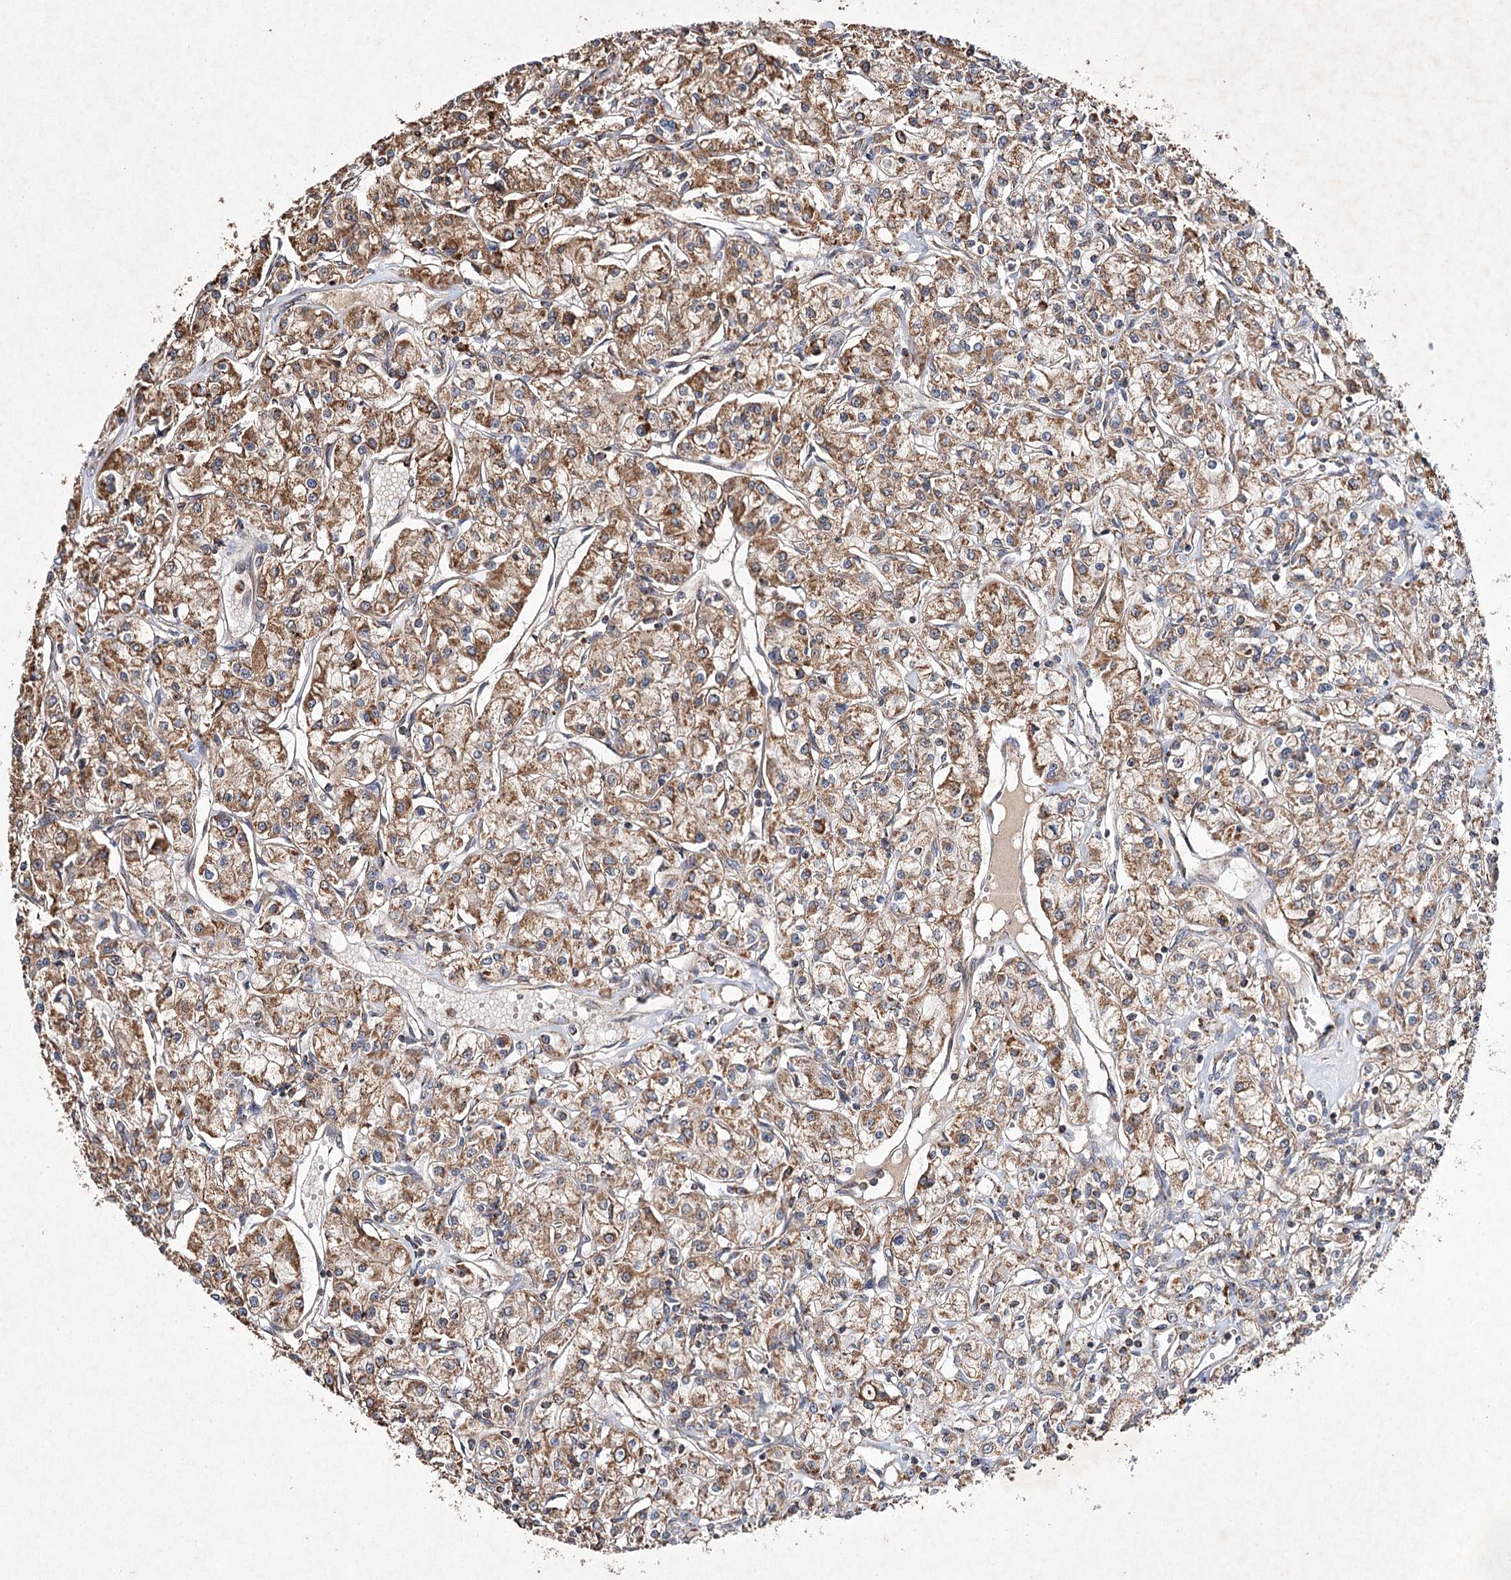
{"staining": {"intensity": "moderate", "quantity": ">75%", "location": "cytoplasmic/membranous"}, "tissue": "renal cancer", "cell_type": "Tumor cells", "image_type": "cancer", "snomed": [{"axis": "morphology", "description": "Adenocarcinoma, NOS"}, {"axis": "topography", "description": "Kidney"}], "caption": "This image reveals immunohistochemistry (IHC) staining of human renal cancer (adenocarcinoma), with medium moderate cytoplasmic/membranous expression in approximately >75% of tumor cells.", "gene": "PIK3CB", "patient": {"sex": "female", "age": 59}}